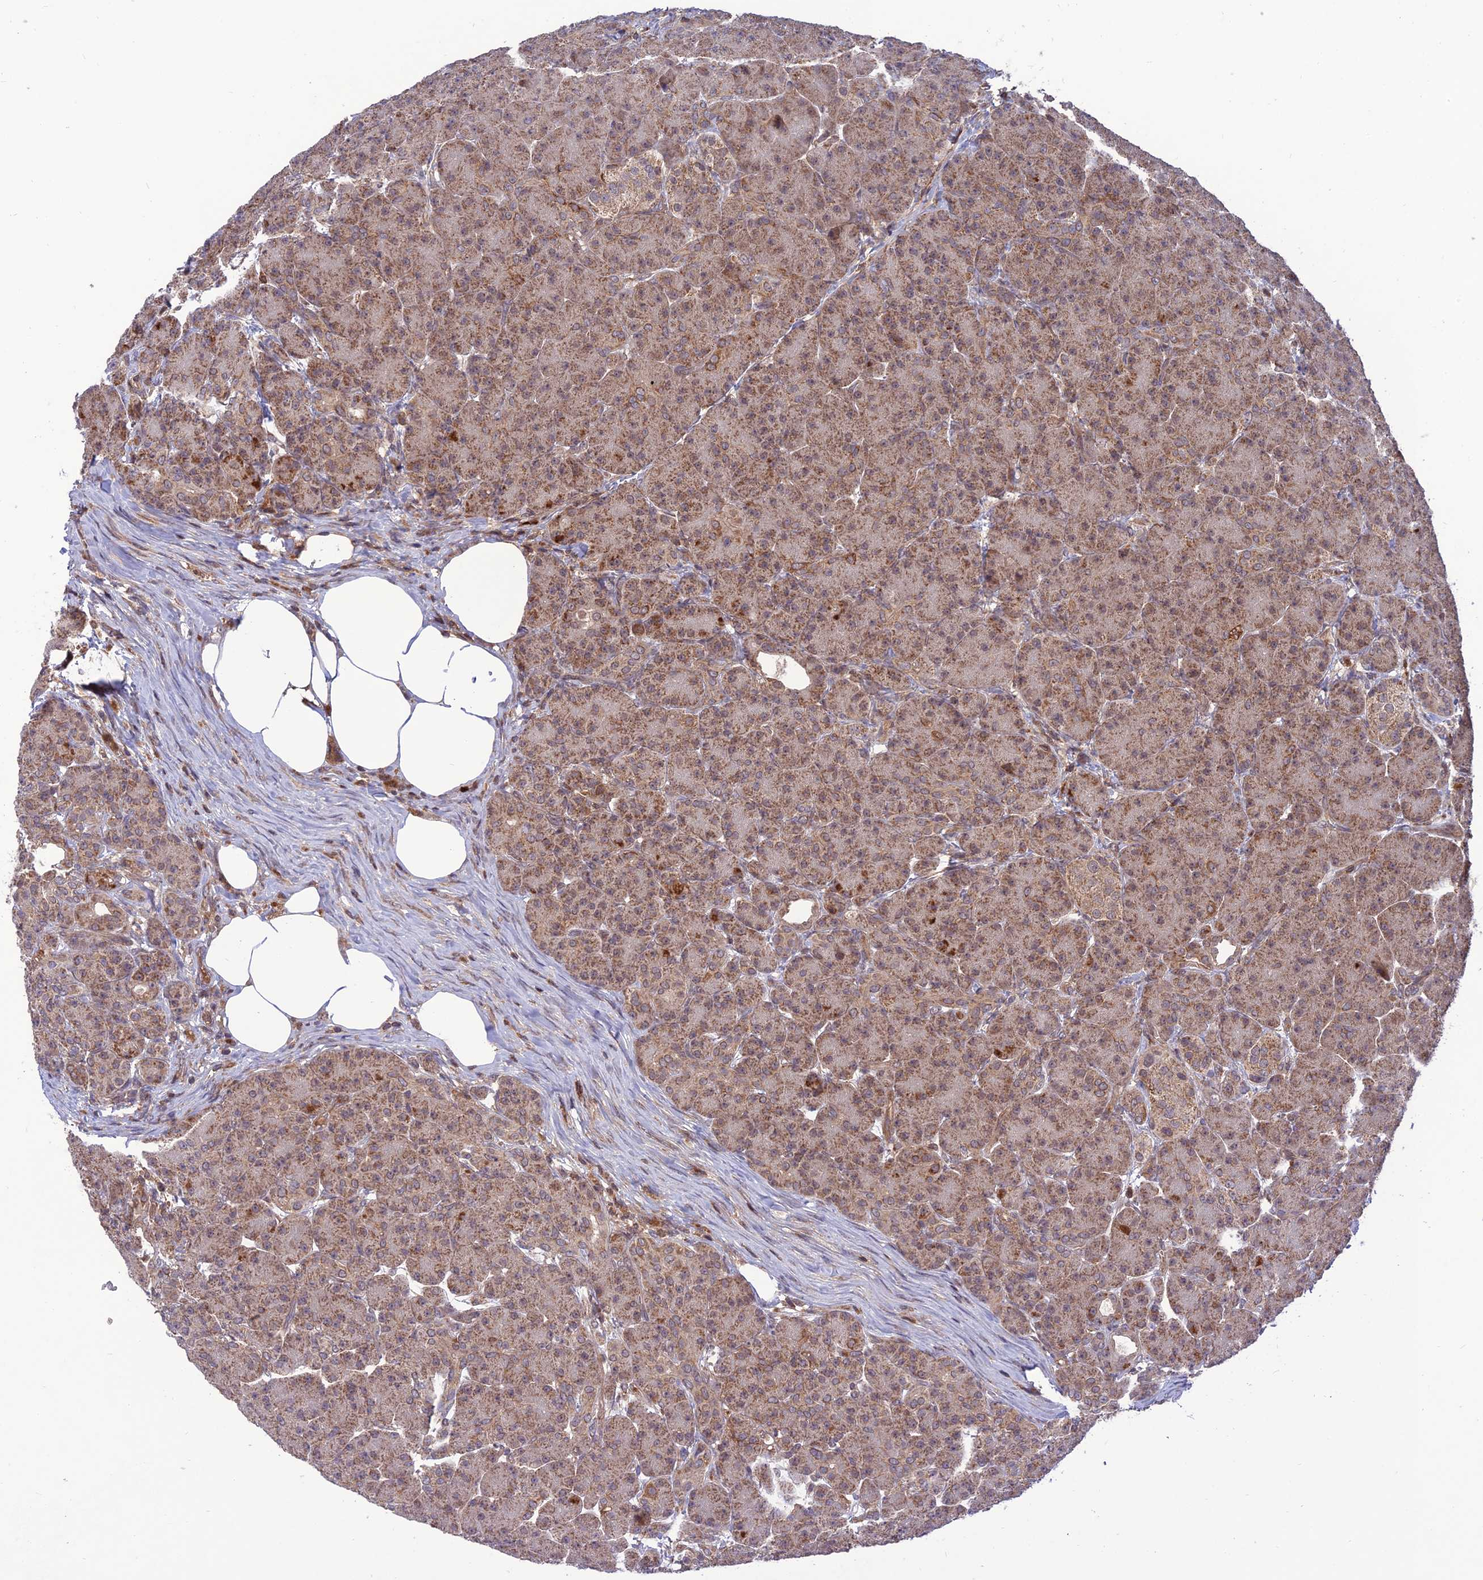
{"staining": {"intensity": "moderate", "quantity": ">75%", "location": "cytoplasmic/membranous"}, "tissue": "pancreas", "cell_type": "Exocrine glandular cells", "image_type": "normal", "snomed": [{"axis": "morphology", "description": "Normal tissue, NOS"}, {"axis": "topography", "description": "Pancreas"}], "caption": "Moderate cytoplasmic/membranous protein staining is identified in approximately >75% of exocrine glandular cells in pancreas.", "gene": "NDUFC1", "patient": {"sex": "male", "age": 63}}